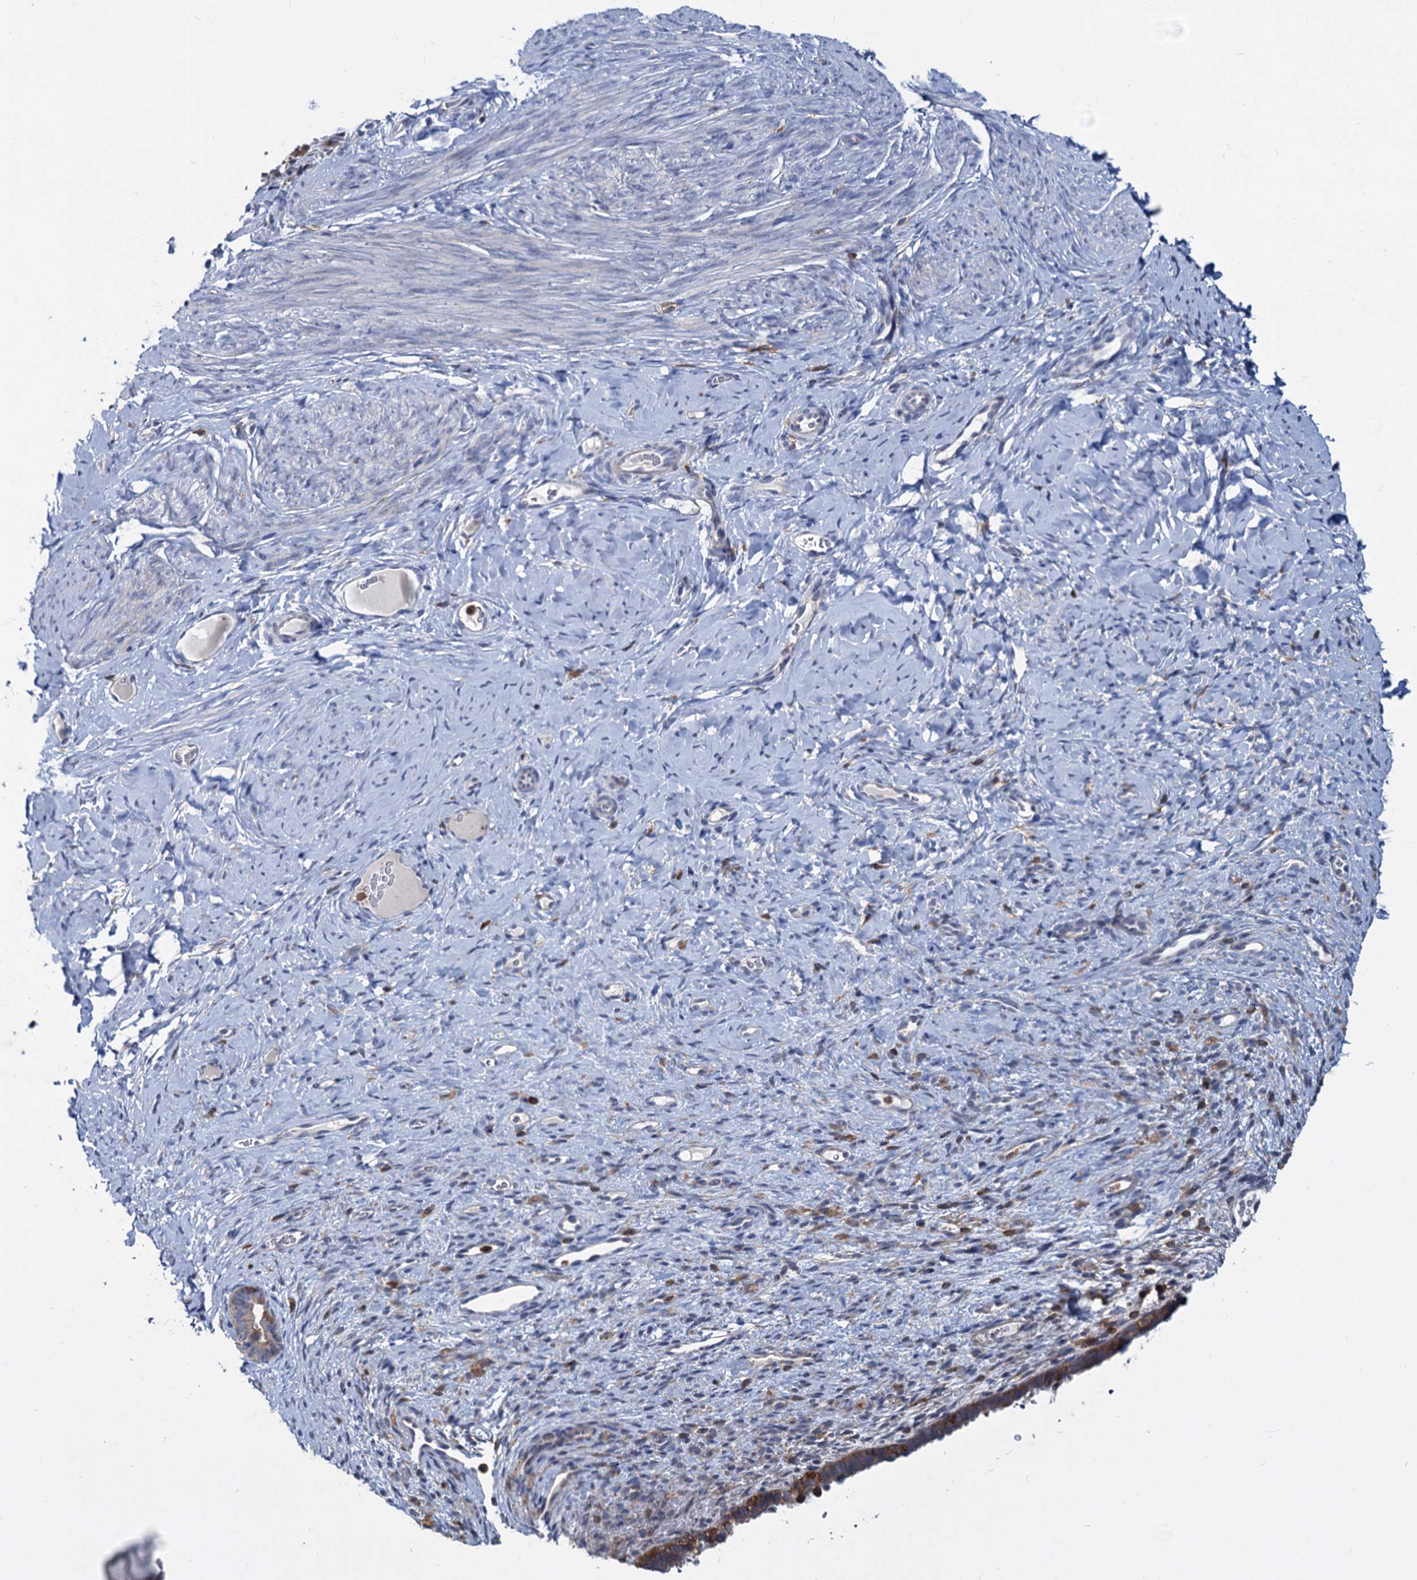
{"staining": {"intensity": "weak", "quantity": "<25%", "location": "cytoplasmic/membranous"}, "tissue": "endometrium", "cell_type": "Cells in endometrial stroma", "image_type": "normal", "snomed": [{"axis": "morphology", "description": "Normal tissue, NOS"}, {"axis": "topography", "description": "Endometrium"}], "caption": "High power microscopy photomicrograph of an immunohistochemistry histopathology image of benign endometrium, revealing no significant positivity in cells in endometrial stroma.", "gene": "LRCH4", "patient": {"sex": "female", "age": 65}}